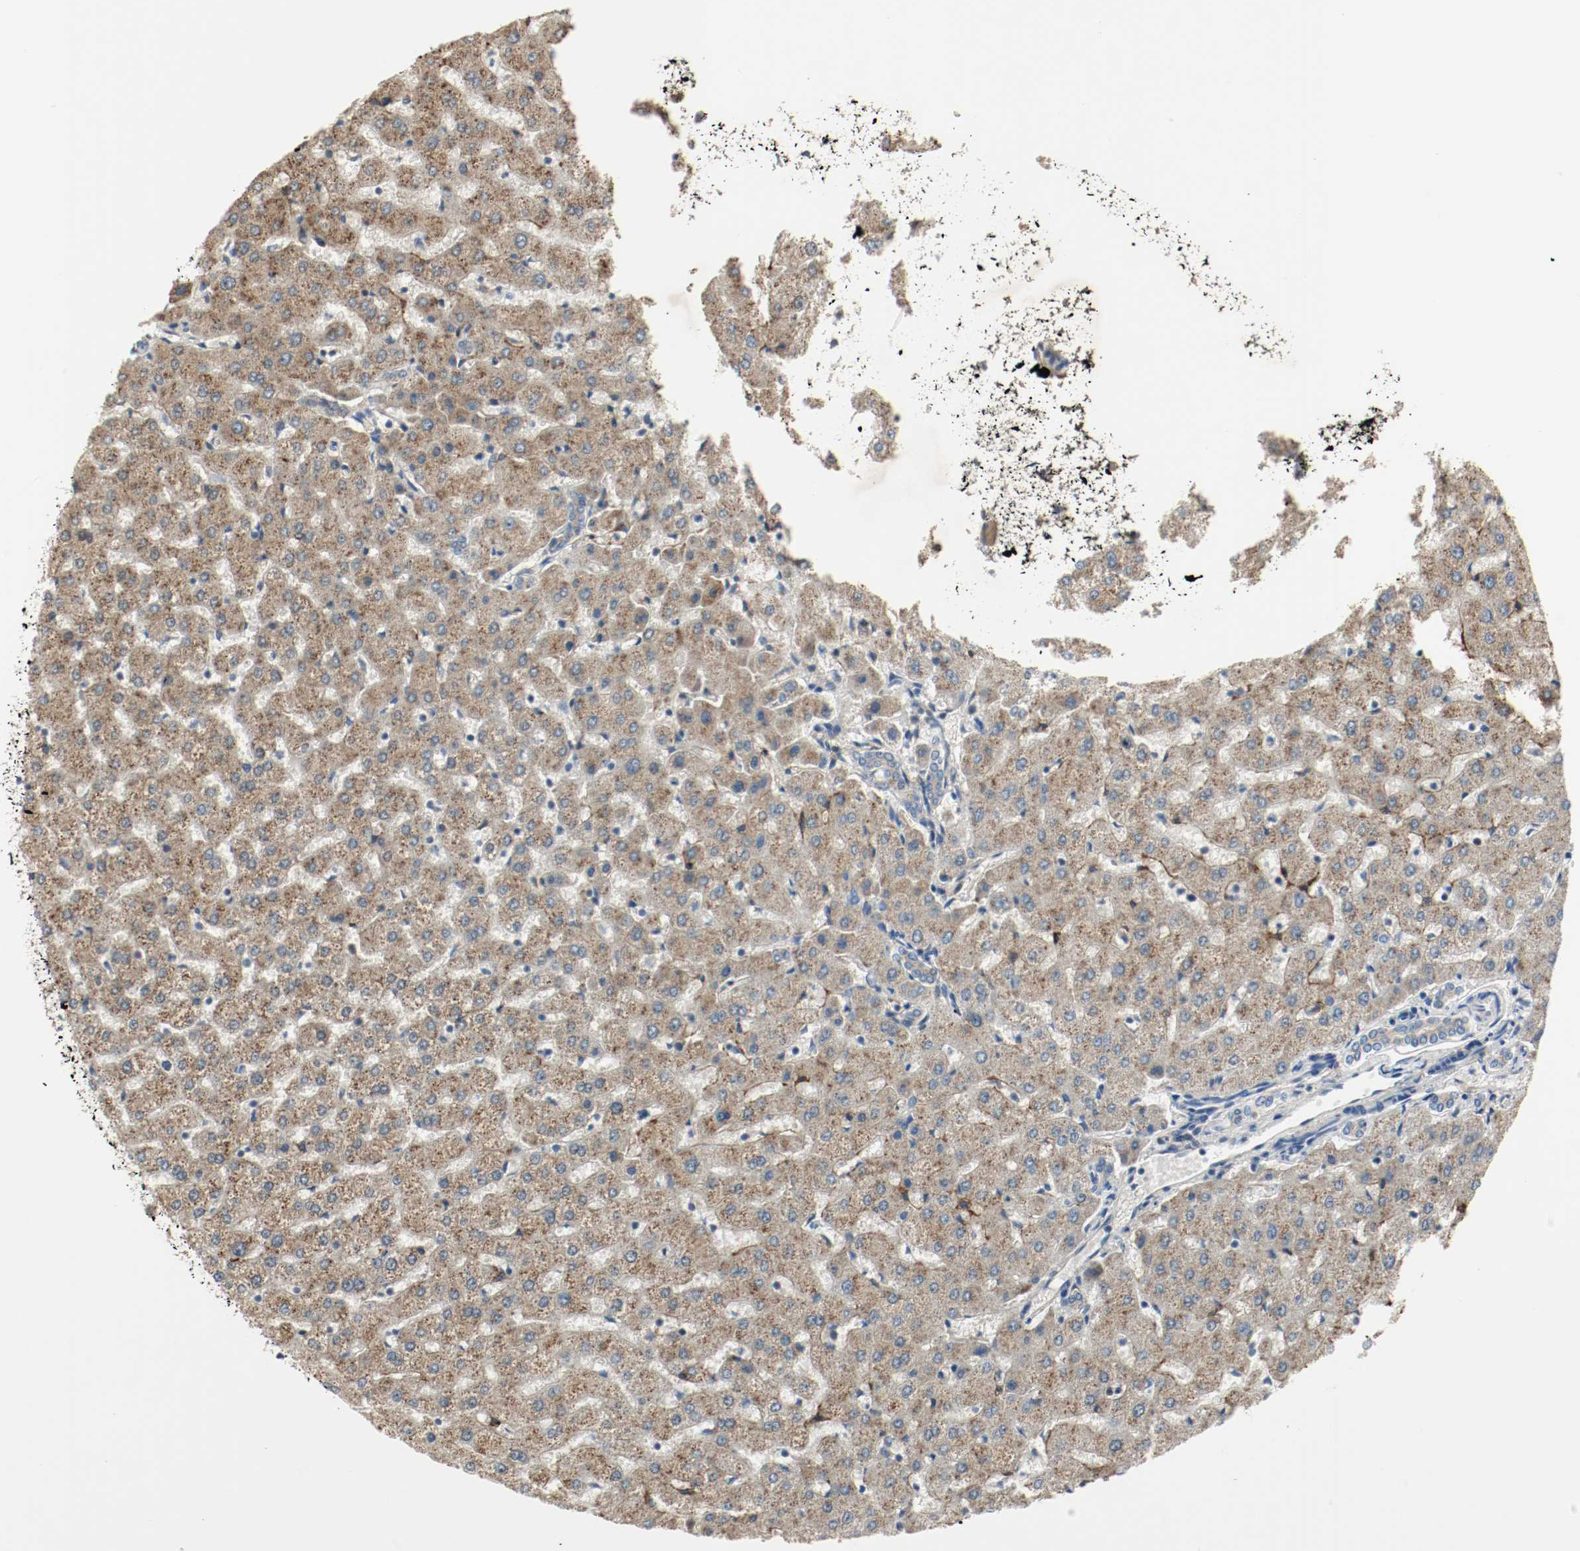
{"staining": {"intensity": "weak", "quantity": ">75%", "location": "cytoplasmic/membranous"}, "tissue": "liver", "cell_type": "Cholangiocytes", "image_type": "normal", "snomed": [{"axis": "morphology", "description": "Normal tissue, NOS"}, {"axis": "morphology", "description": "Fibrosis, NOS"}, {"axis": "topography", "description": "Liver"}], "caption": "Weak cytoplasmic/membranous expression is identified in about >75% of cholangiocytes in benign liver.", "gene": "MELTF", "patient": {"sex": "female", "age": 29}}